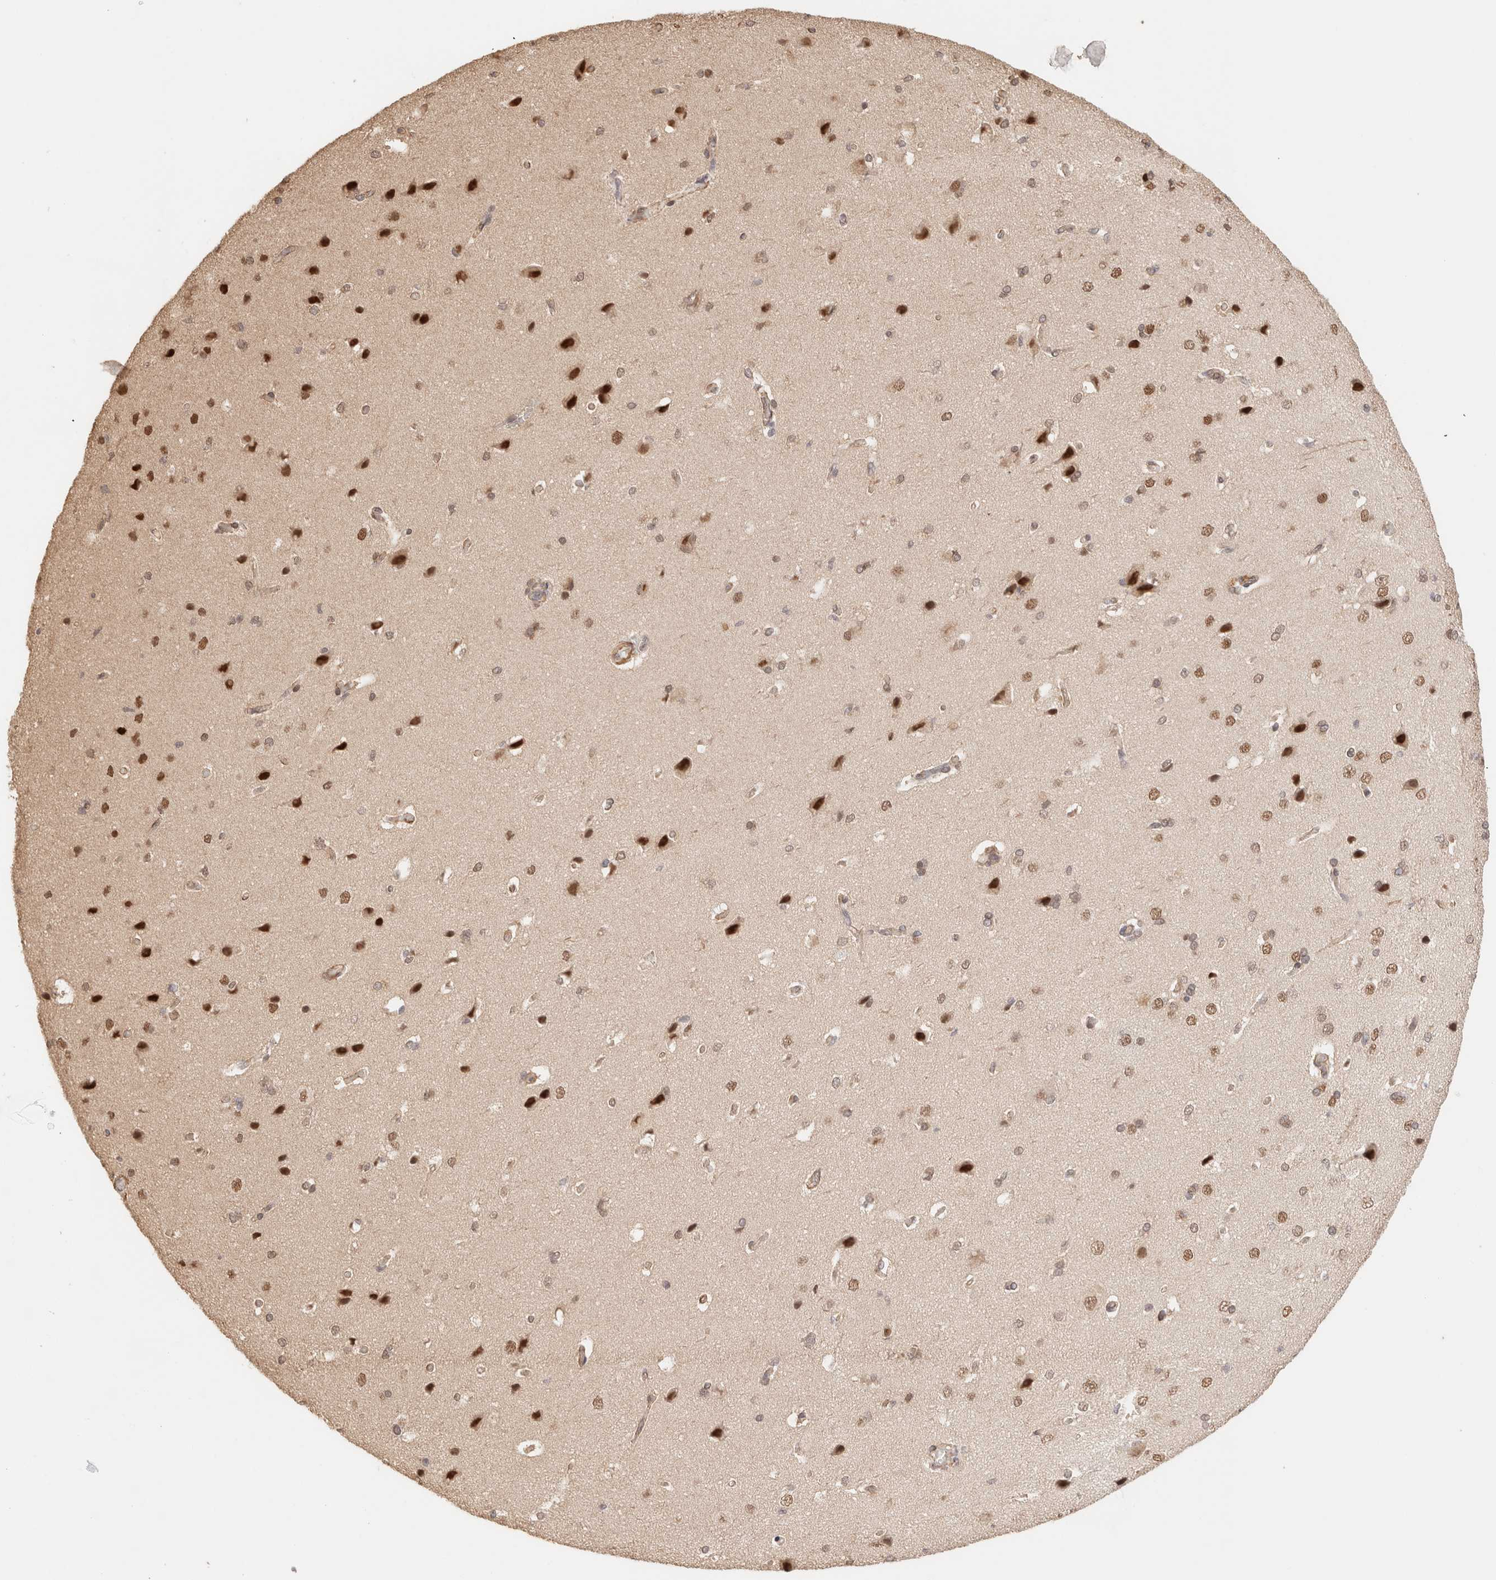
{"staining": {"intensity": "weak", "quantity": ">75%", "location": "cytoplasmic/membranous"}, "tissue": "cerebral cortex", "cell_type": "Endothelial cells", "image_type": "normal", "snomed": [{"axis": "morphology", "description": "Normal tissue, NOS"}, {"axis": "topography", "description": "Cerebral cortex"}], "caption": "Immunohistochemistry image of benign cerebral cortex: cerebral cortex stained using immunohistochemistry (IHC) exhibits low levels of weak protein expression localized specifically in the cytoplasmic/membranous of endothelial cells, appearing as a cytoplasmic/membranous brown color.", "gene": "BRPF3", "patient": {"sex": "male", "age": 62}}